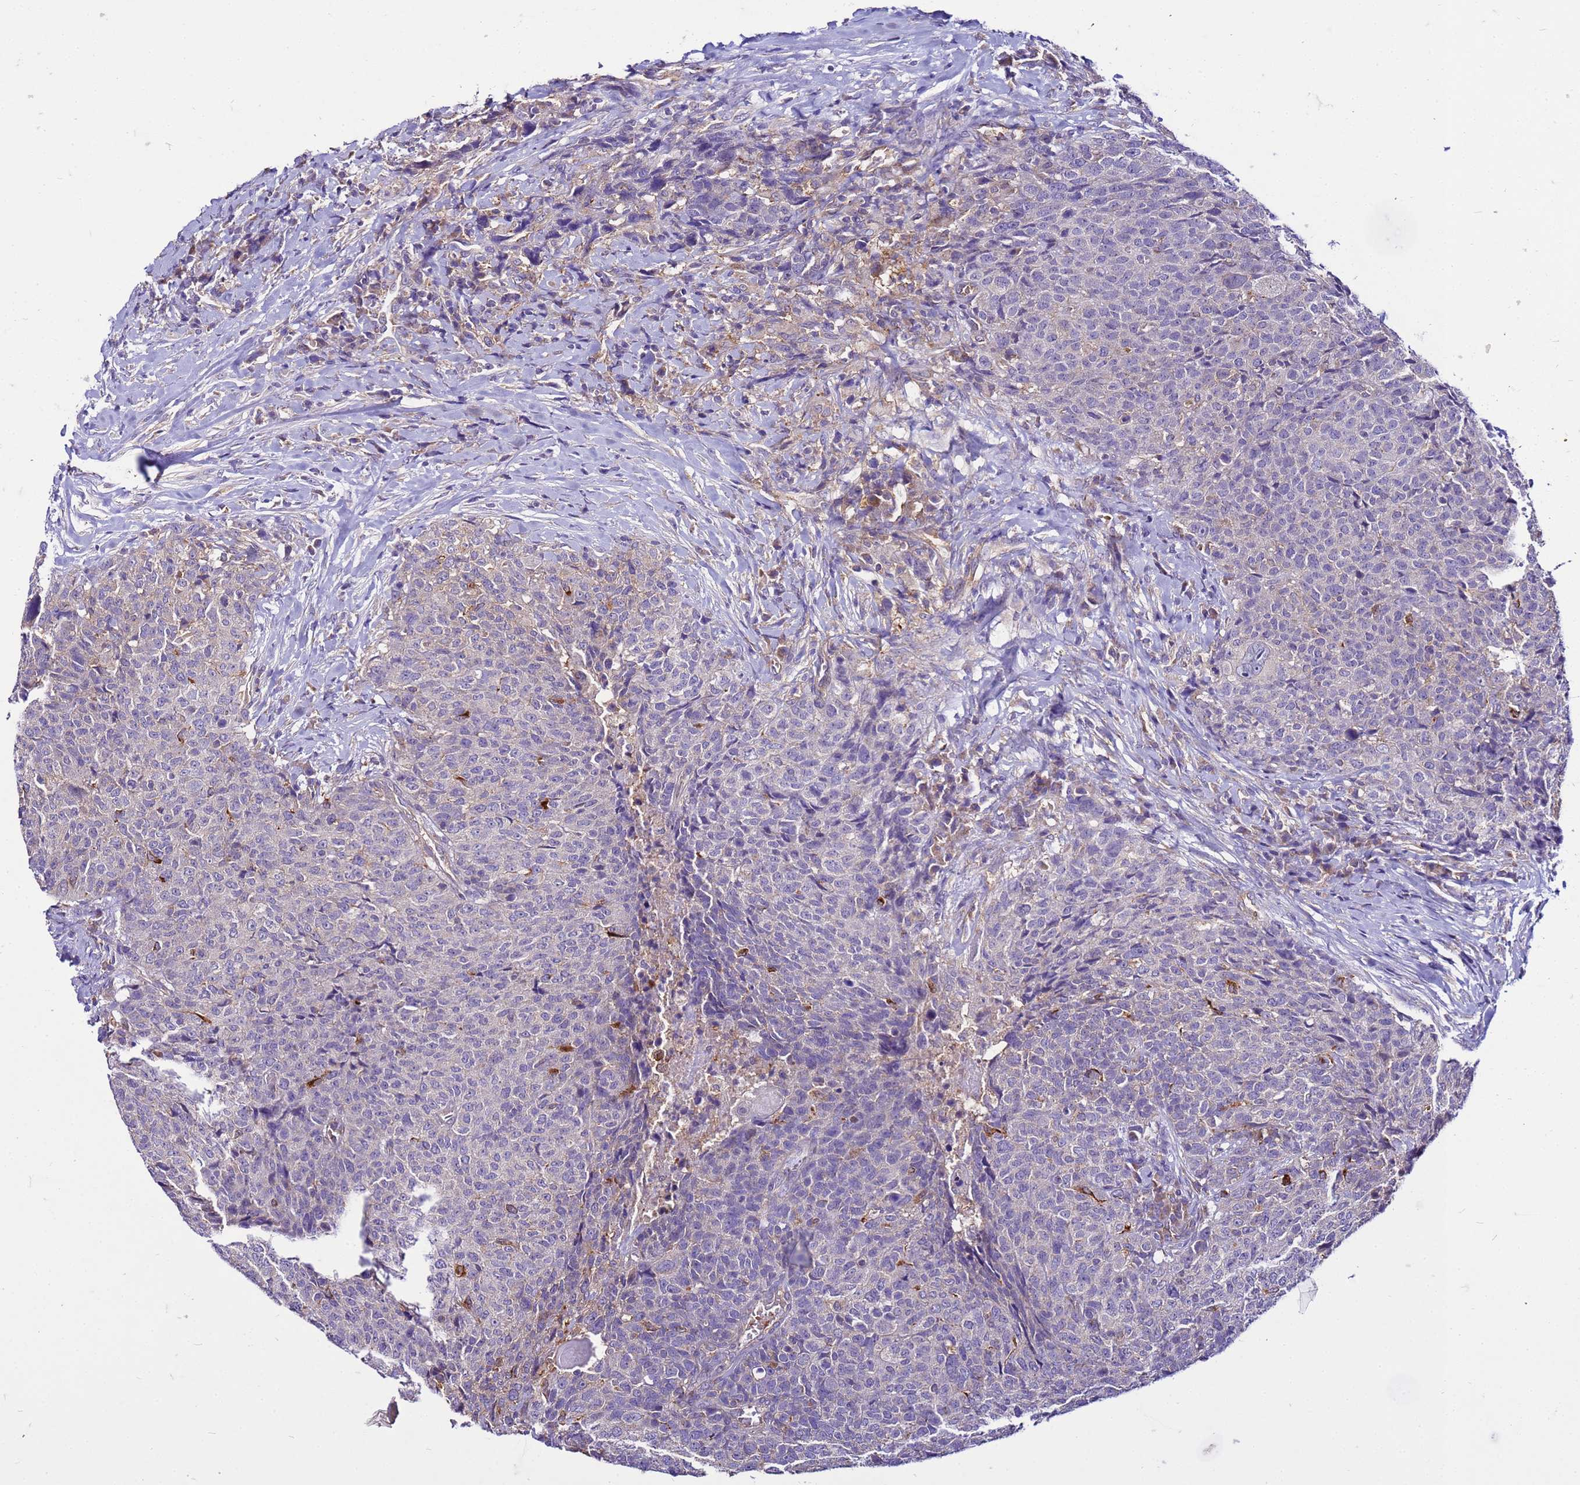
{"staining": {"intensity": "negative", "quantity": "none", "location": "none"}, "tissue": "head and neck cancer", "cell_type": "Tumor cells", "image_type": "cancer", "snomed": [{"axis": "morphology", "description": "Squamous cell carcinoma, NOS"}, {"axis": "topography", "description": "Head-Neck"}], "caption": "Human head and neck cancer stained for a protein using immunohistochemistry demonstrates no staining in tumor cells.", "gene": "PKD1", "patient": {"sex": "male", "age": 66}}